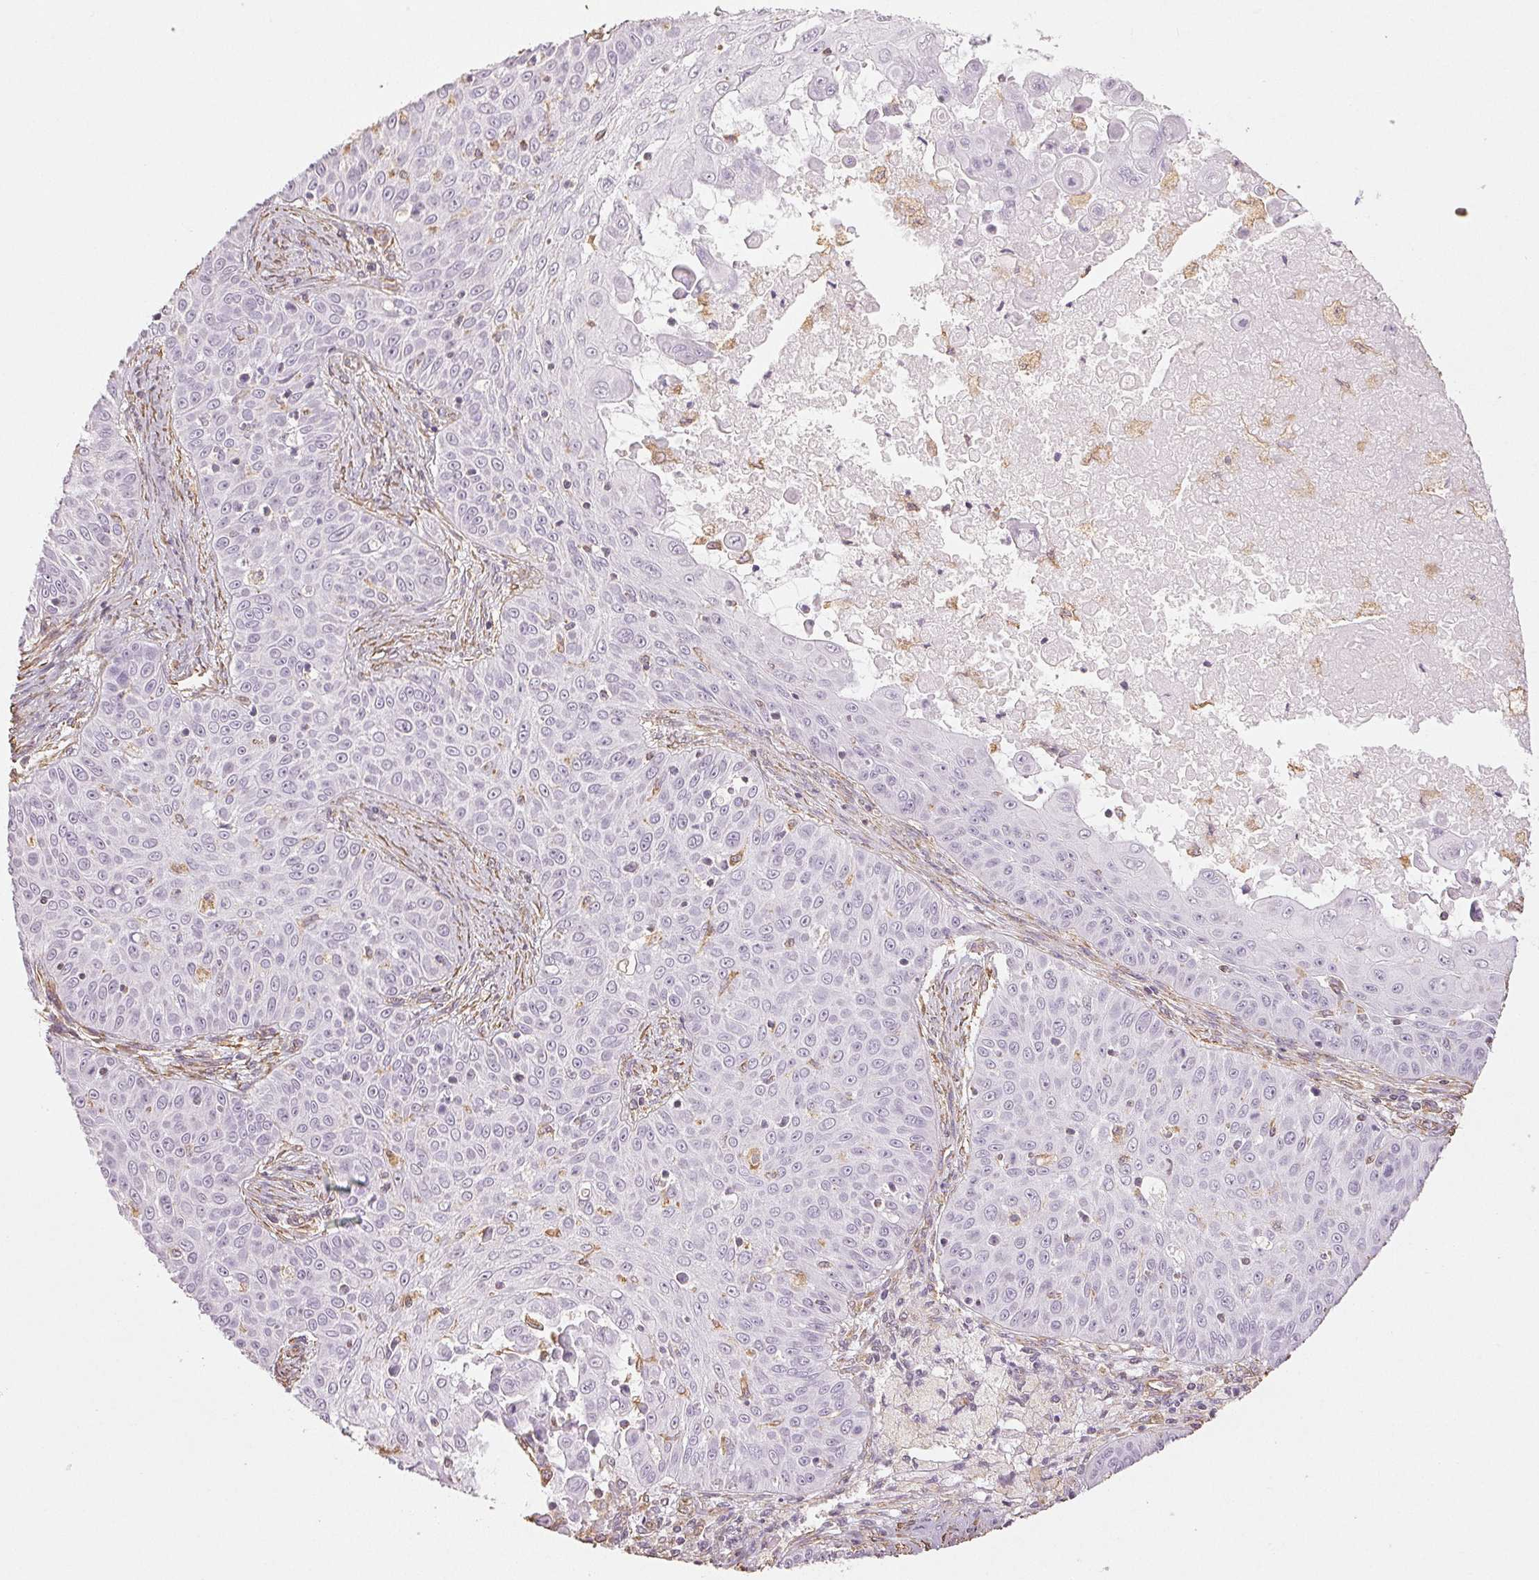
{"staining": {"intensity": "negative", "quantity": "none", "location": "none"}, "tissue": "skin cancer", "cell_type": "Tumor cells", "image_type": "cancer", "snomed": [{"axis": "morphology", "description": "Squamous cell carcinoma, NOS"}, {"axis": "topography", "description": "Skin"}], "caption": "Immunohistochemistry photomicrograph of human skin cancer (squamous cell carcinoma) stained for a protein (brown), which exhibits no positivity in tumor cells.", "gene": "COL7A1", "patient": {"sex": "male", "age": 82}}